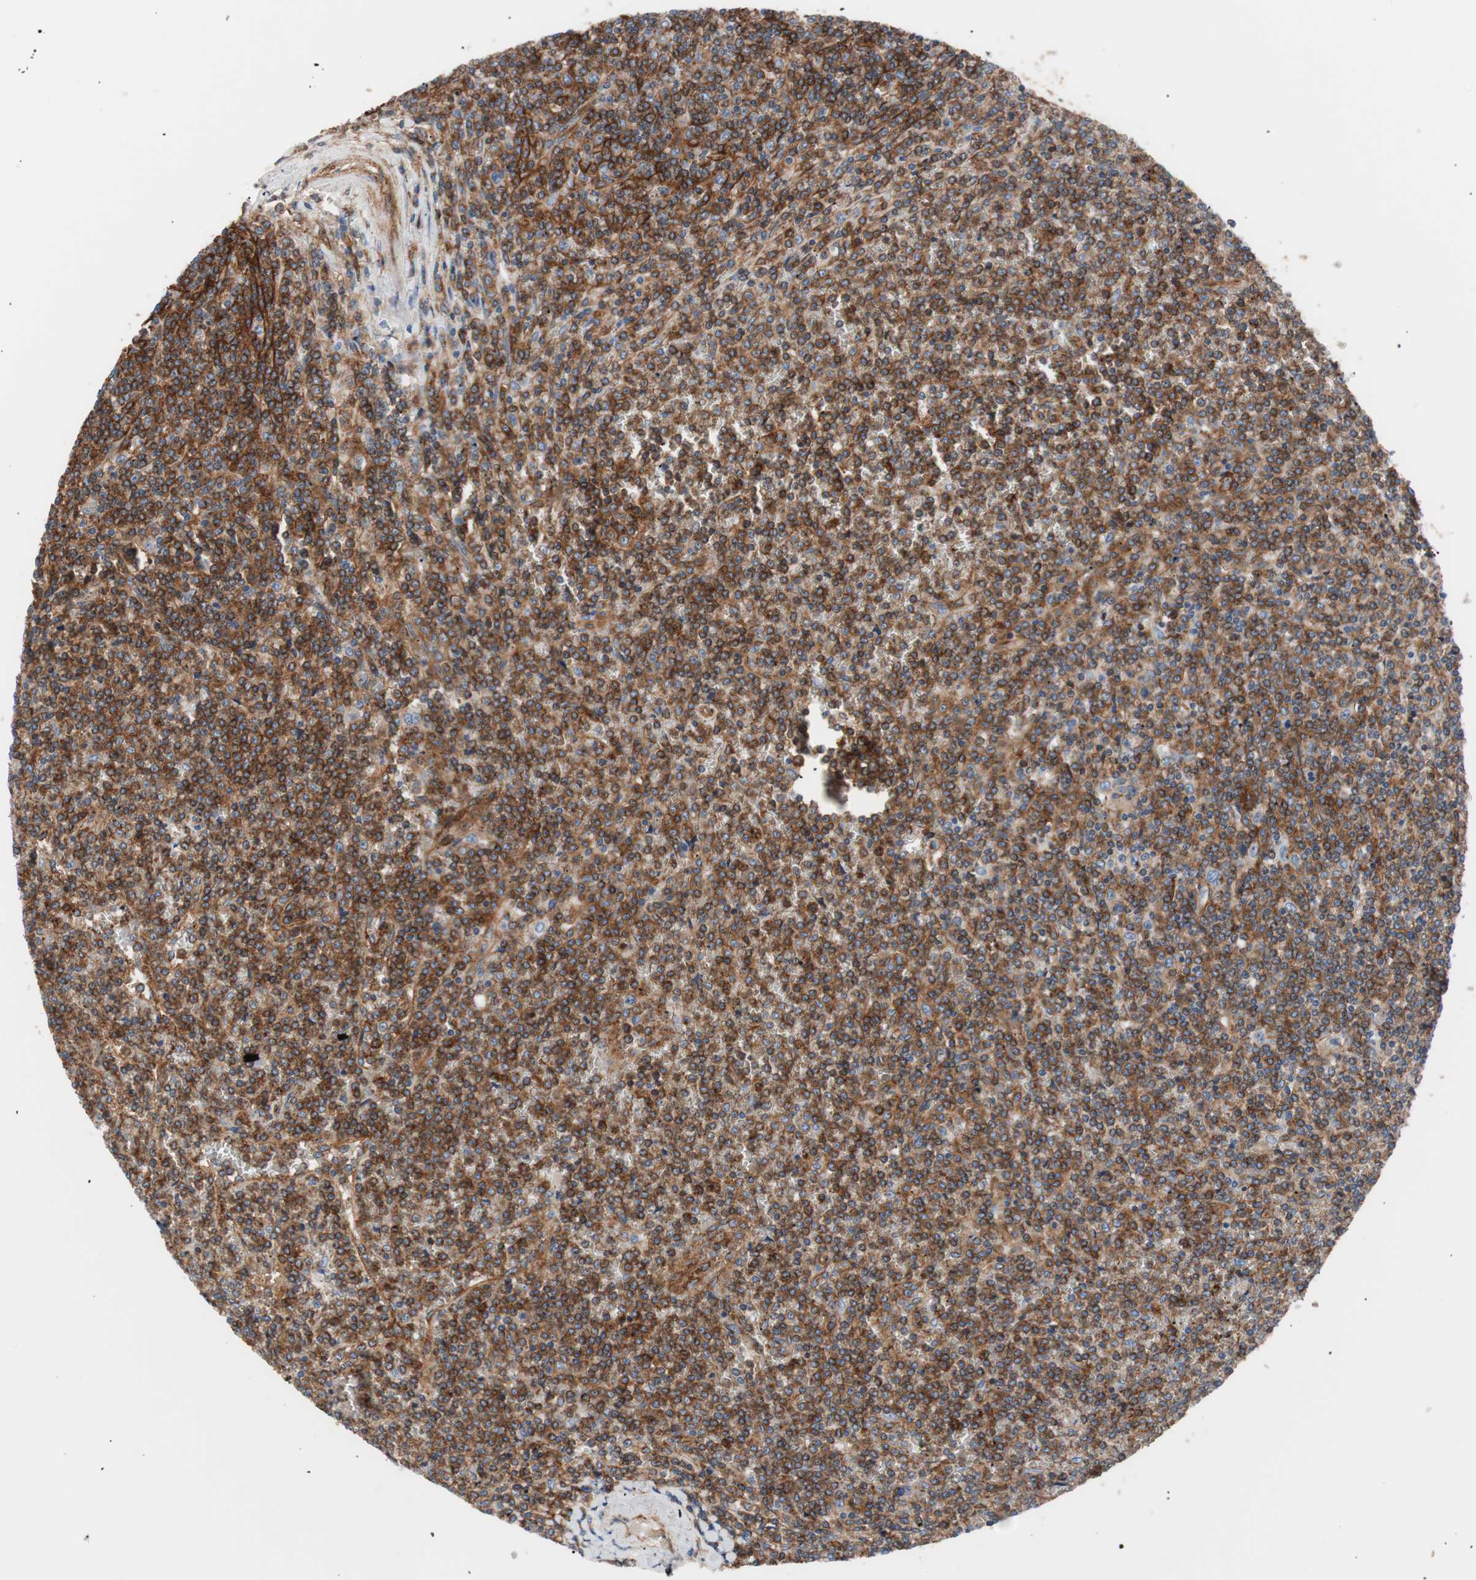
{"staining": {"intensity": "strong", "quantity": ">75%", "location": "cytoplasmic/membranous"}, "tissue": "lymphoma", "cell_type": "Tumor cells", "image_type": "cancer", "snomed": [{"axis": "morphology", "description": "Malignant lymphoma, non-Hodgkin's type, Low grade"}, {"axis": "topography", "description": "Spleen"}], "caption": "Protein expression analysis of lymphoma exhibits strong cytoplasmic/membranous positivity in approximately >75% of tumor cells.", "gene": "FLOT2", "patient": {"sex": "female", "age": 19}}